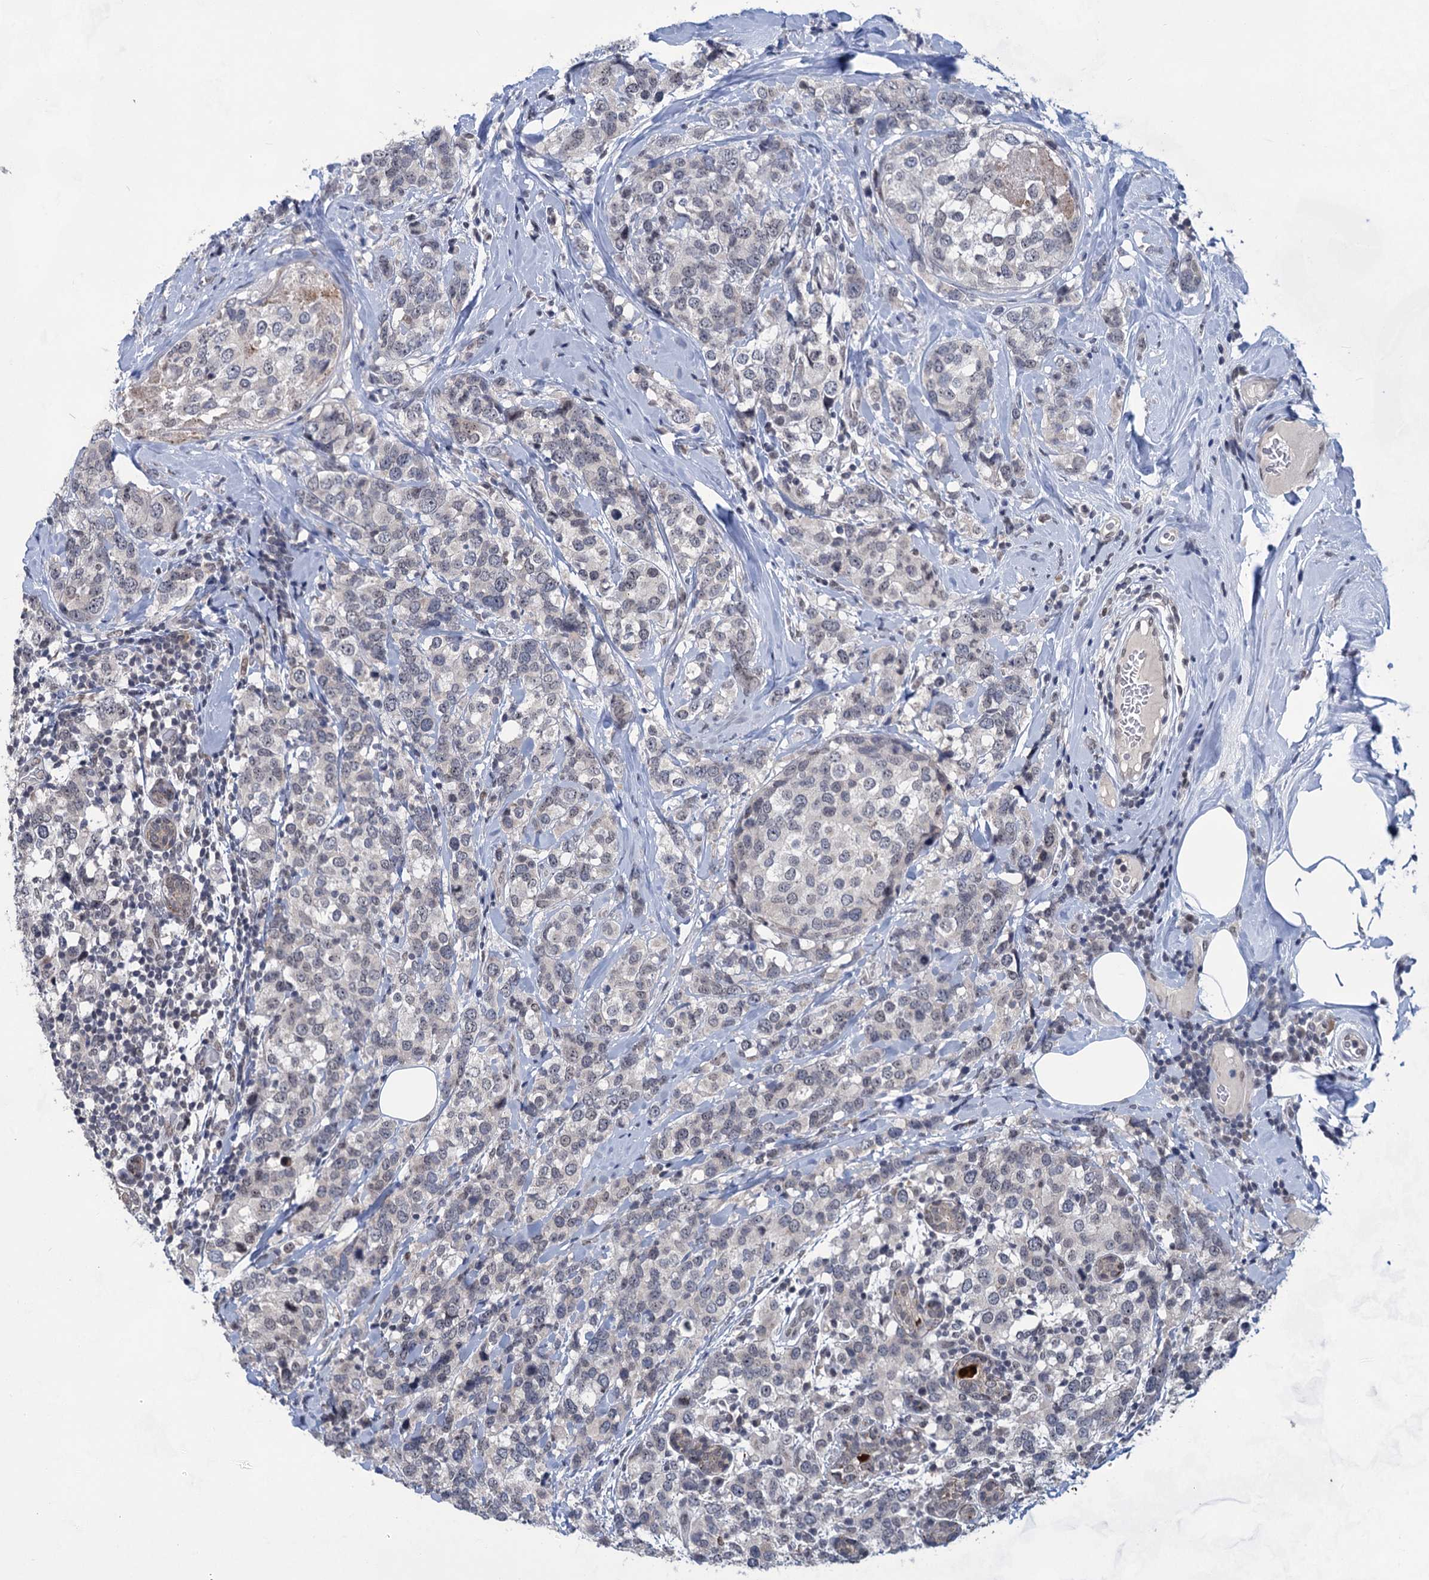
{"staining": {"intensity": "negative", "quantity": "none", "location": "none"}, "tissue": "breast cancer", "cell_type": "Tumor cells", "image_type": "cancer", "snomed": [{"axis": "morphology", "description": "Lobular carcinoma"}, {"axis": "topography", "description": "Breast"}], "caption": "The histopathology image displays no significant expression in tumor cells of breast cancer.", "gene": "TTC17", "patient": {"sex": "female", "age": 59}}